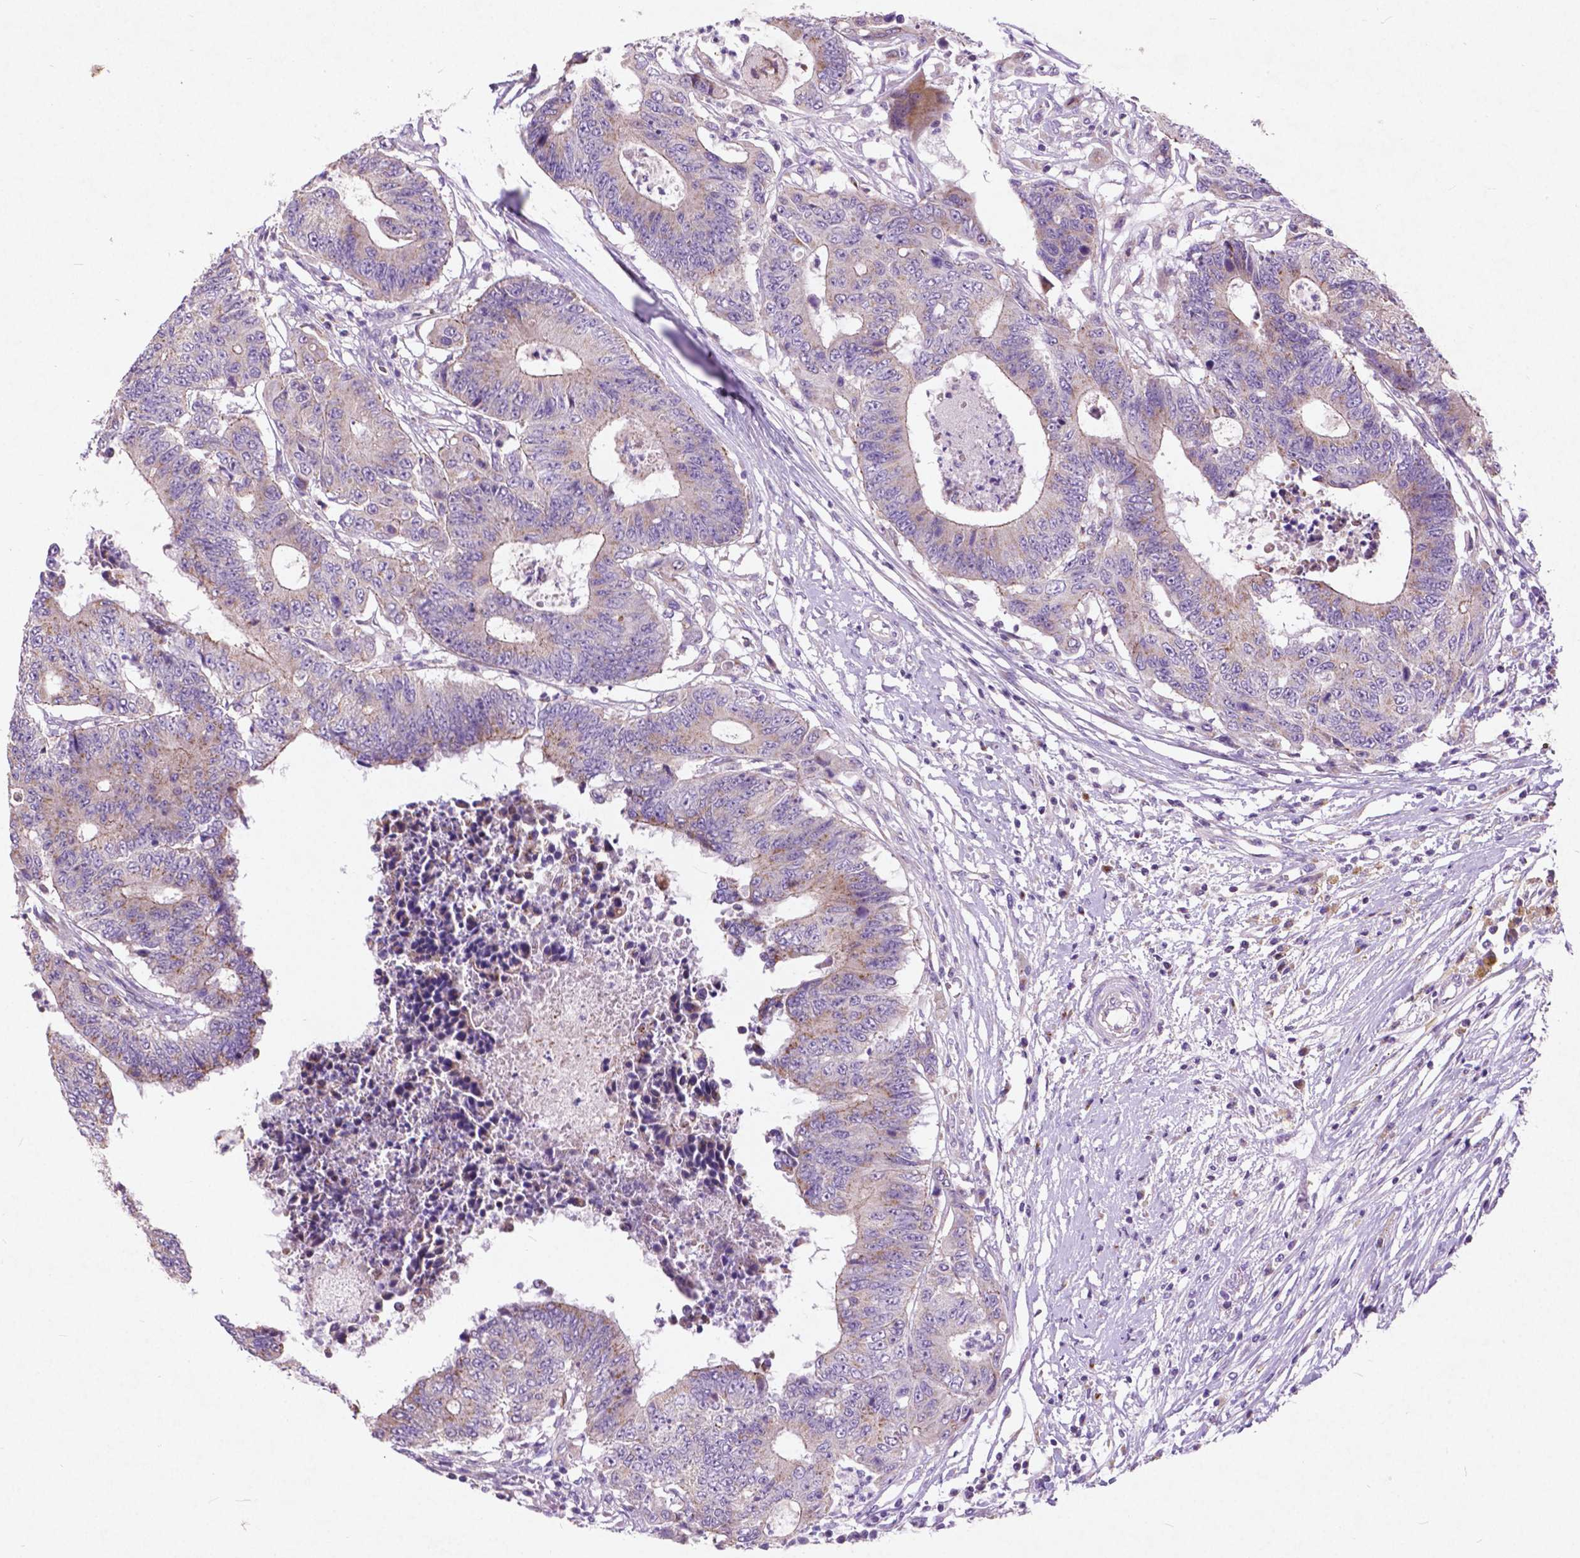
{"staining": {"intensity": "weak", "quantity": "25%-75%", "location": "cytoplasmic/membranous"}, "tissue": "colorectal cancer", "cell_type": "Tumor cells", "image_type": "cancer", "snomed": [{"axis": "morphology", "description": "Adenocarcinoma, NOS"}, {"axis": "topography", "description": "Colon"}], "caption": "A photomicrograph of colorectal cancer (adenocarcinoma) stained for a protein demonstrates weak cytoplasmic/membranous brown staining in tumor cells.", "gene": "ATG4D", "patient": {"sex": "female", "age": 48}}